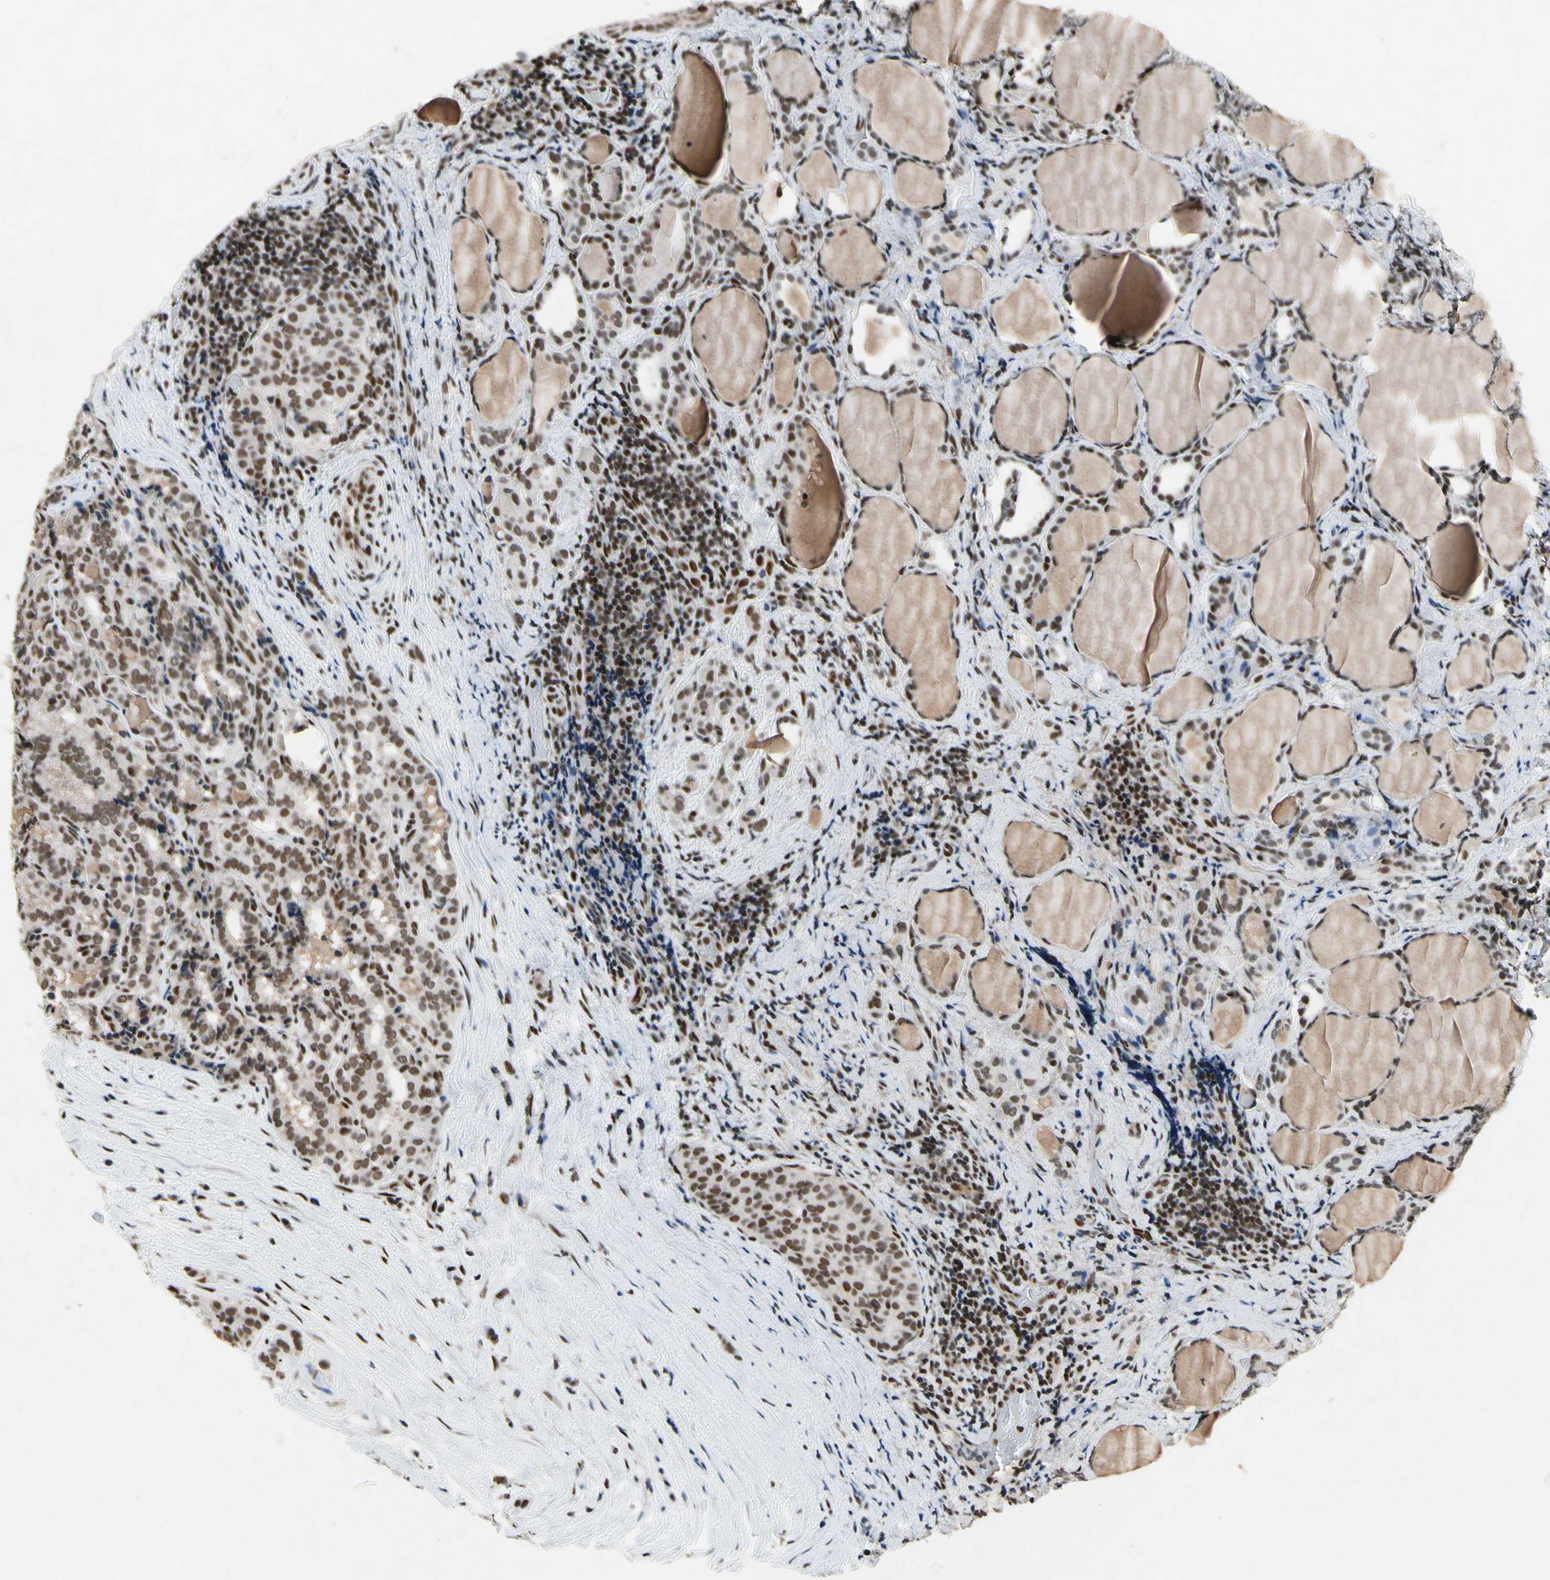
{"staining": {"intensity": "strong", "quantity": ">75%", "location": "nuclear"}, "tissue": "thyroid cancer", "cell_type": "Tumor cells", "image_type": "cancer", "snomed": [{"axis": "morphology", "description": "Normal tissue, NOS"}, {"axis": "morphology", "description": "Papillary adenocarcinoma, NOS"}, {"axis": "topography", "description": "Thyroid gland"}], "caption": "High-magnification brightfield microscopy of thyroid papillary adenocarcinoma stained with DAB (3,3'-diaminobenzidine) (brown) and counterstained with hematoxylin (blue). tumor cells exhibit strong nuclear staining is seen in approximately>75% of cells.", "gene": "RECQL", "patient": {"sex": "female", "age": 30}}